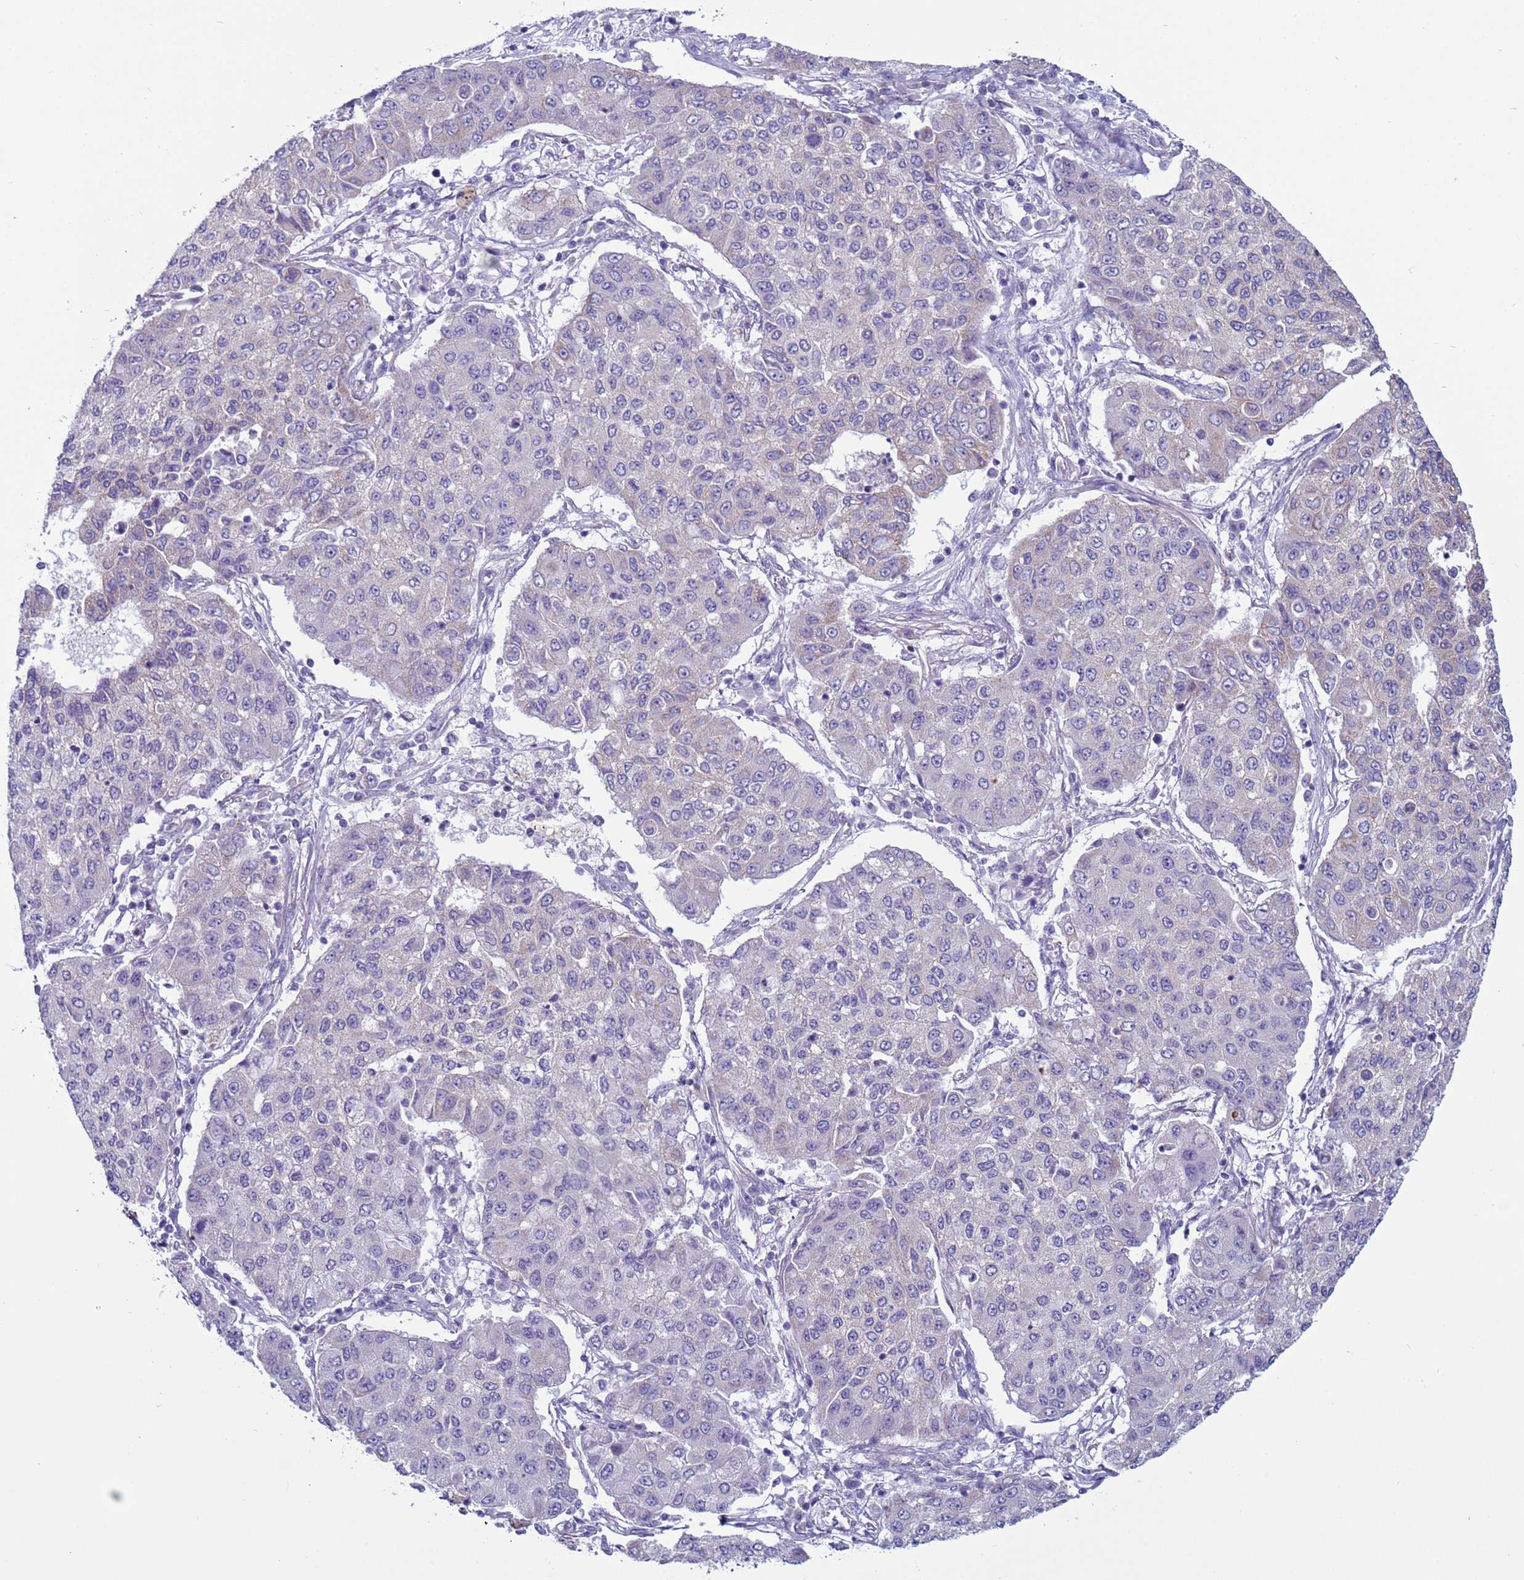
{"staining": {"intensity": "negative", "quantity": "none", "location": "none"}, "tissue": "lung cancer", "cell_type": "Tumor cells", "image_type": "cancer", "snomed": [{"axis": "morphology", "description": "Squamous cell carcinoma, NOS"}, {"axis": "topography", "description": "Lung"}], "caption": "There is no significant staining in tumor cells of lung squamous cell carcinoma.", "gene": "NCALD", "patient": {"sex": "male", "age": 74}}